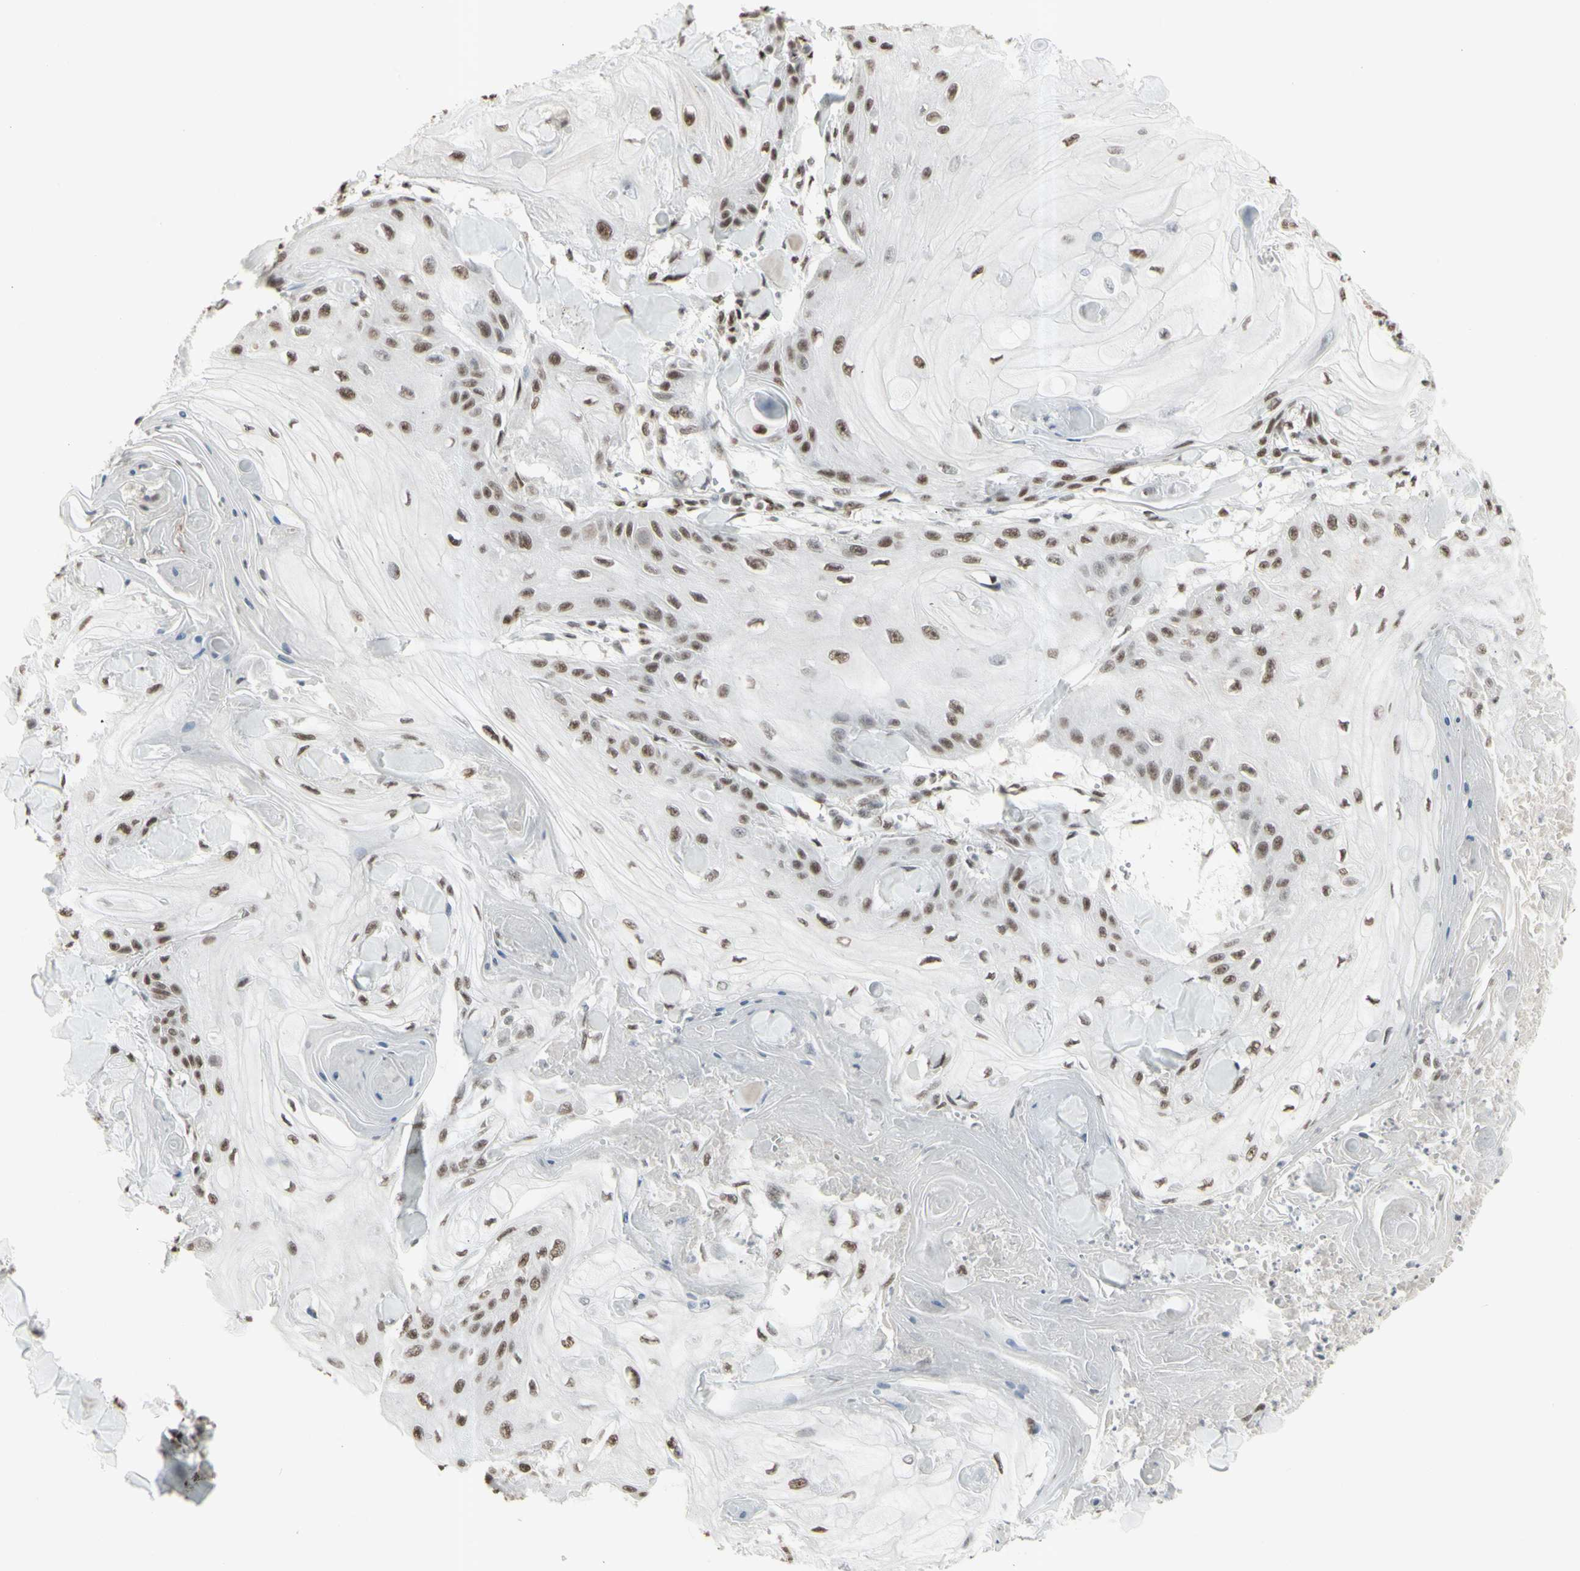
{"staining": {"intensity": "moderate", "quantity": ">75%", "location": "nuclear"}, "tissue": "skin cancer", "cell_type": "Tumor cells", "image_type": "cancer", "snomed": [{"axis": "morphology", "description": "Squamous cell carcinoma, NOS"}, {"axis": "topography", "description": "Skin"}], "caption": "Human skin cancer (squamous cell carcinoma) stained with a protein marker demonstrates moderate staining in tumor cells.", "gene": "TRIM28", "patient": {"sex": "male", "age": 74}}